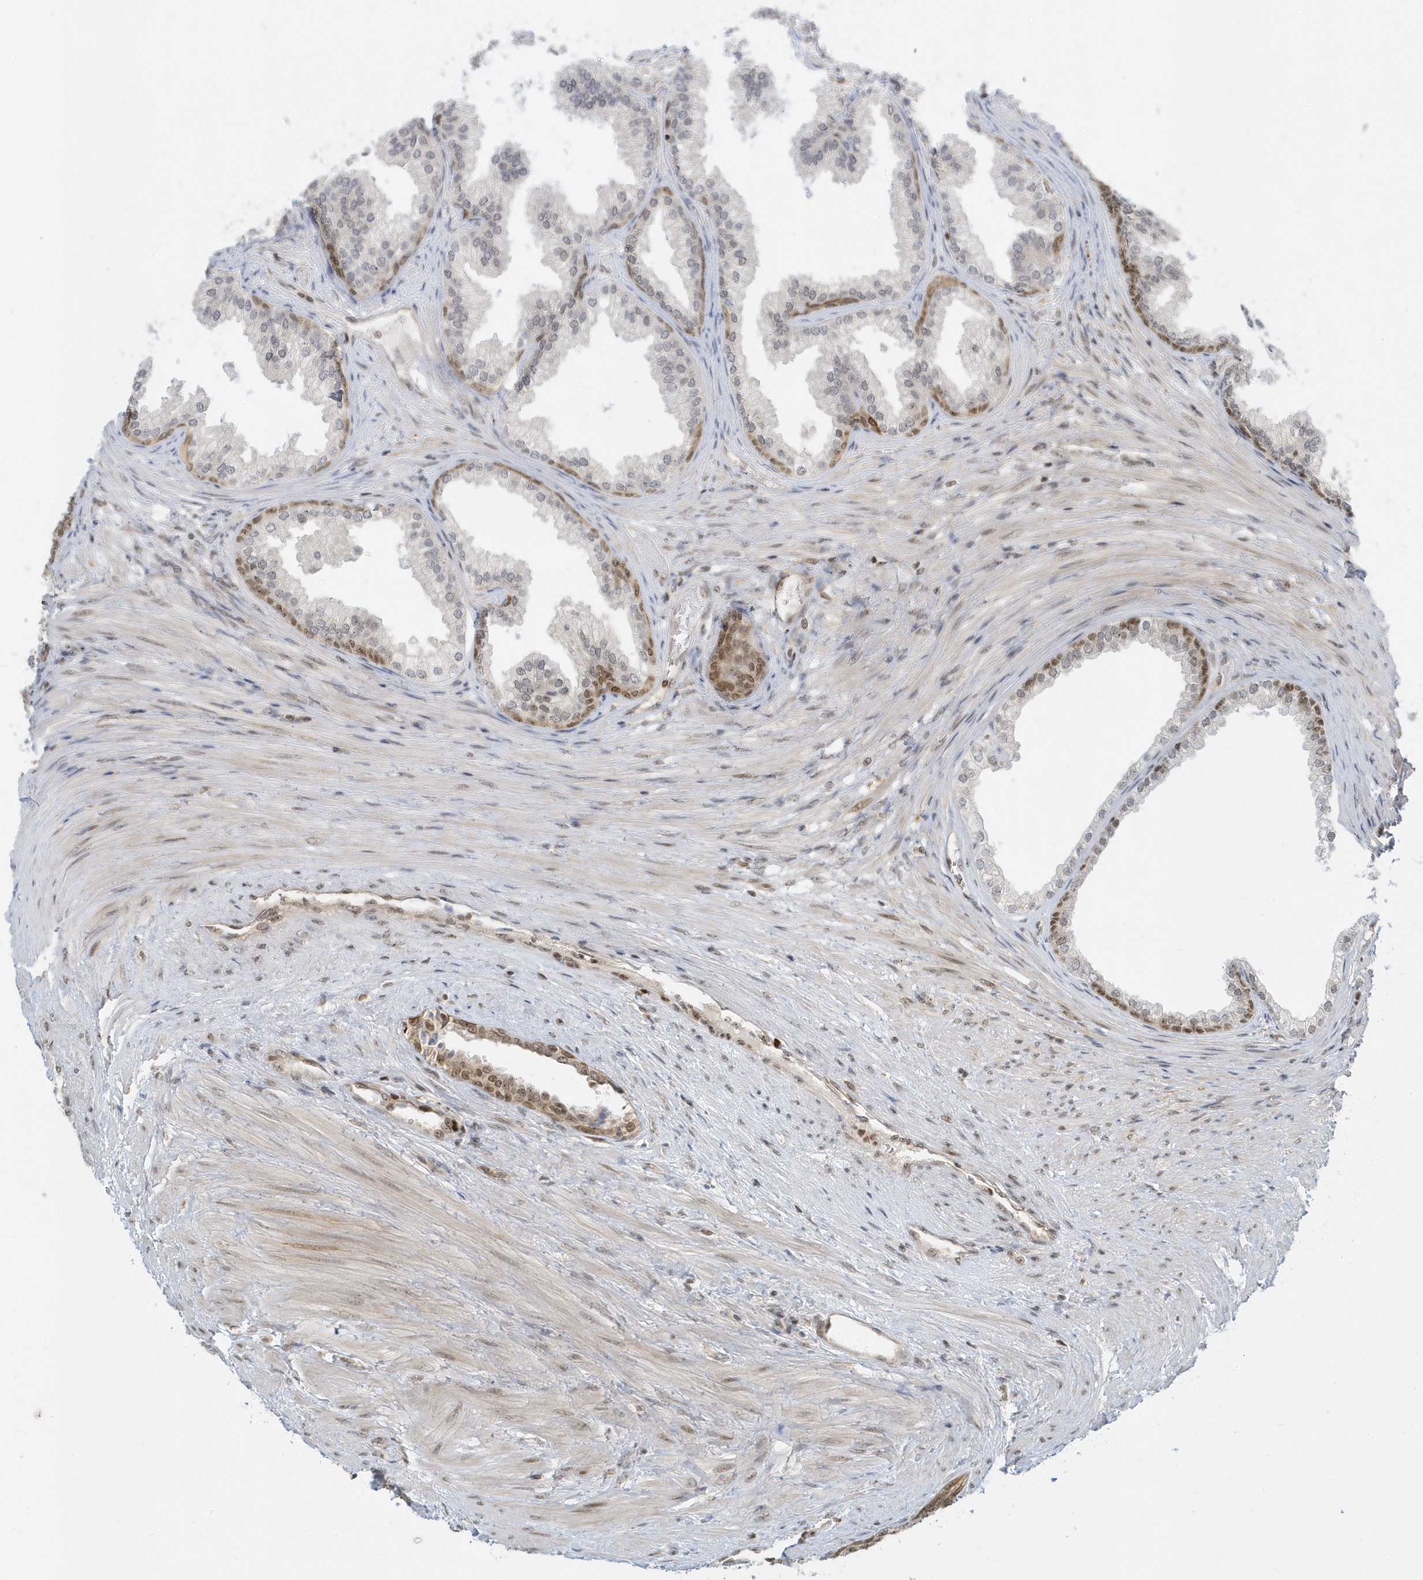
{"staining": {"intensity": "moderate", "quantity": "25%-75%", "location": "nuclear"}, "tissue": "prostate", "cell_type": "Glandular cells", "image_type": "normal", "snomed": [{"axis": "morphology", "description": "Normal tissue, NOS"}, {"axis": "topography", "description": "Prostate"}], "caption": "A medium amount of moderate nuclear positivity is present in approximately 25%-75% of glandular cells in normal prostate. (DAB = brown stain, brightfield microscopy at high magnification).", "gene": "ZNF740", "patient": {"sex": "male", "age": 76}}